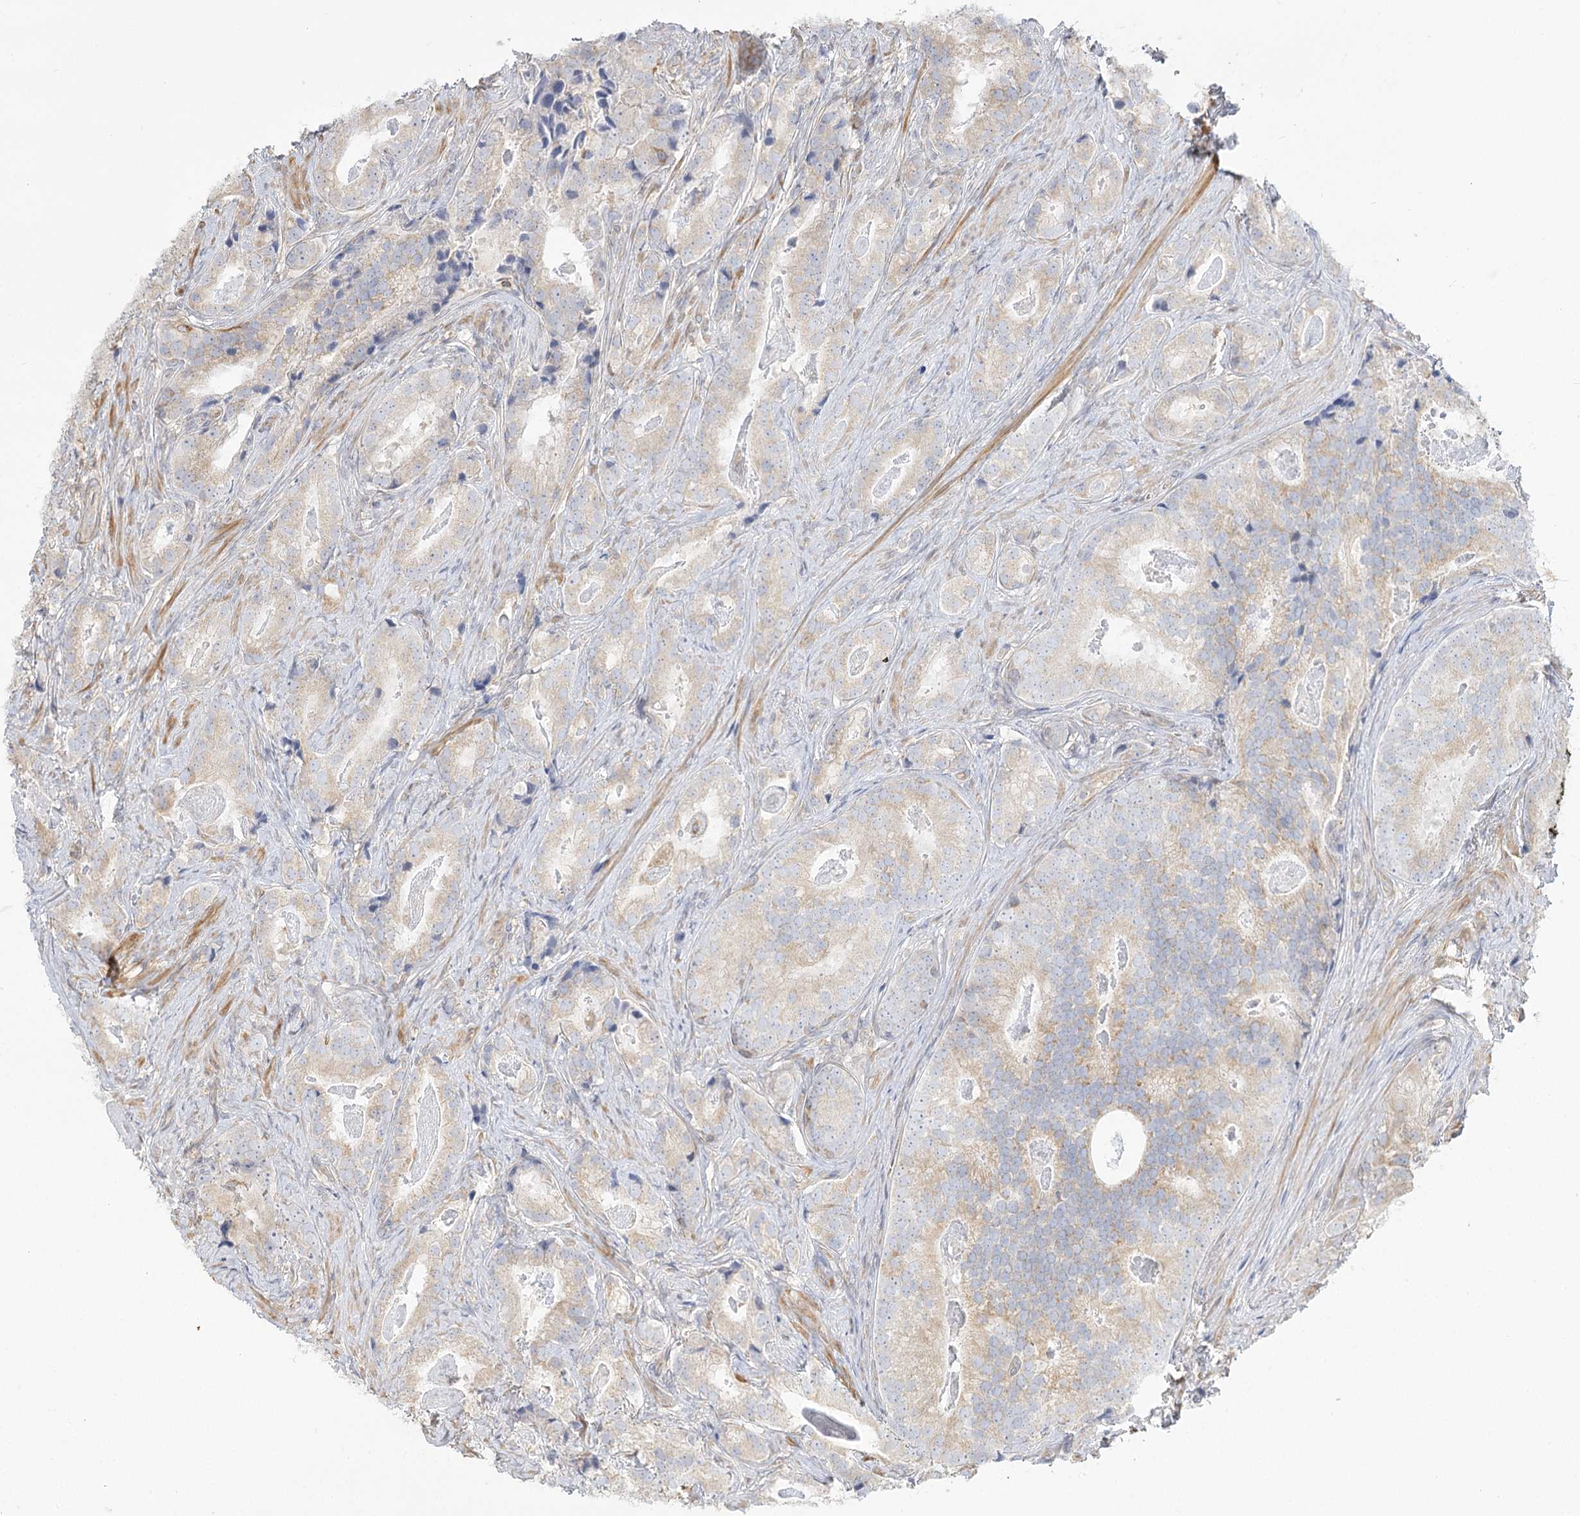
{"staining": {"intensity": "moderate", "quantity": "25%-75%", "location": "cytoplasmic/membranous"}, "tissue": "prostate cancer", "cell_type": "Tumor cells", "image_type": "cancer", "snomed": [{"axis": "morphology", "description": "Adenocarcinoma, Low grade"}, {"axis": "topography", "description": "Prostate"}], "caption": "This image displays immunohistochemistry staining of human adenocarcinoma (low-grade) (prostate), with medium moderate cytoplasmic/membranous positivity in approximately 25%-75% of tumor cells.", "gene": "MTMR3", "patient": {"sex": "male", "age": 71}}